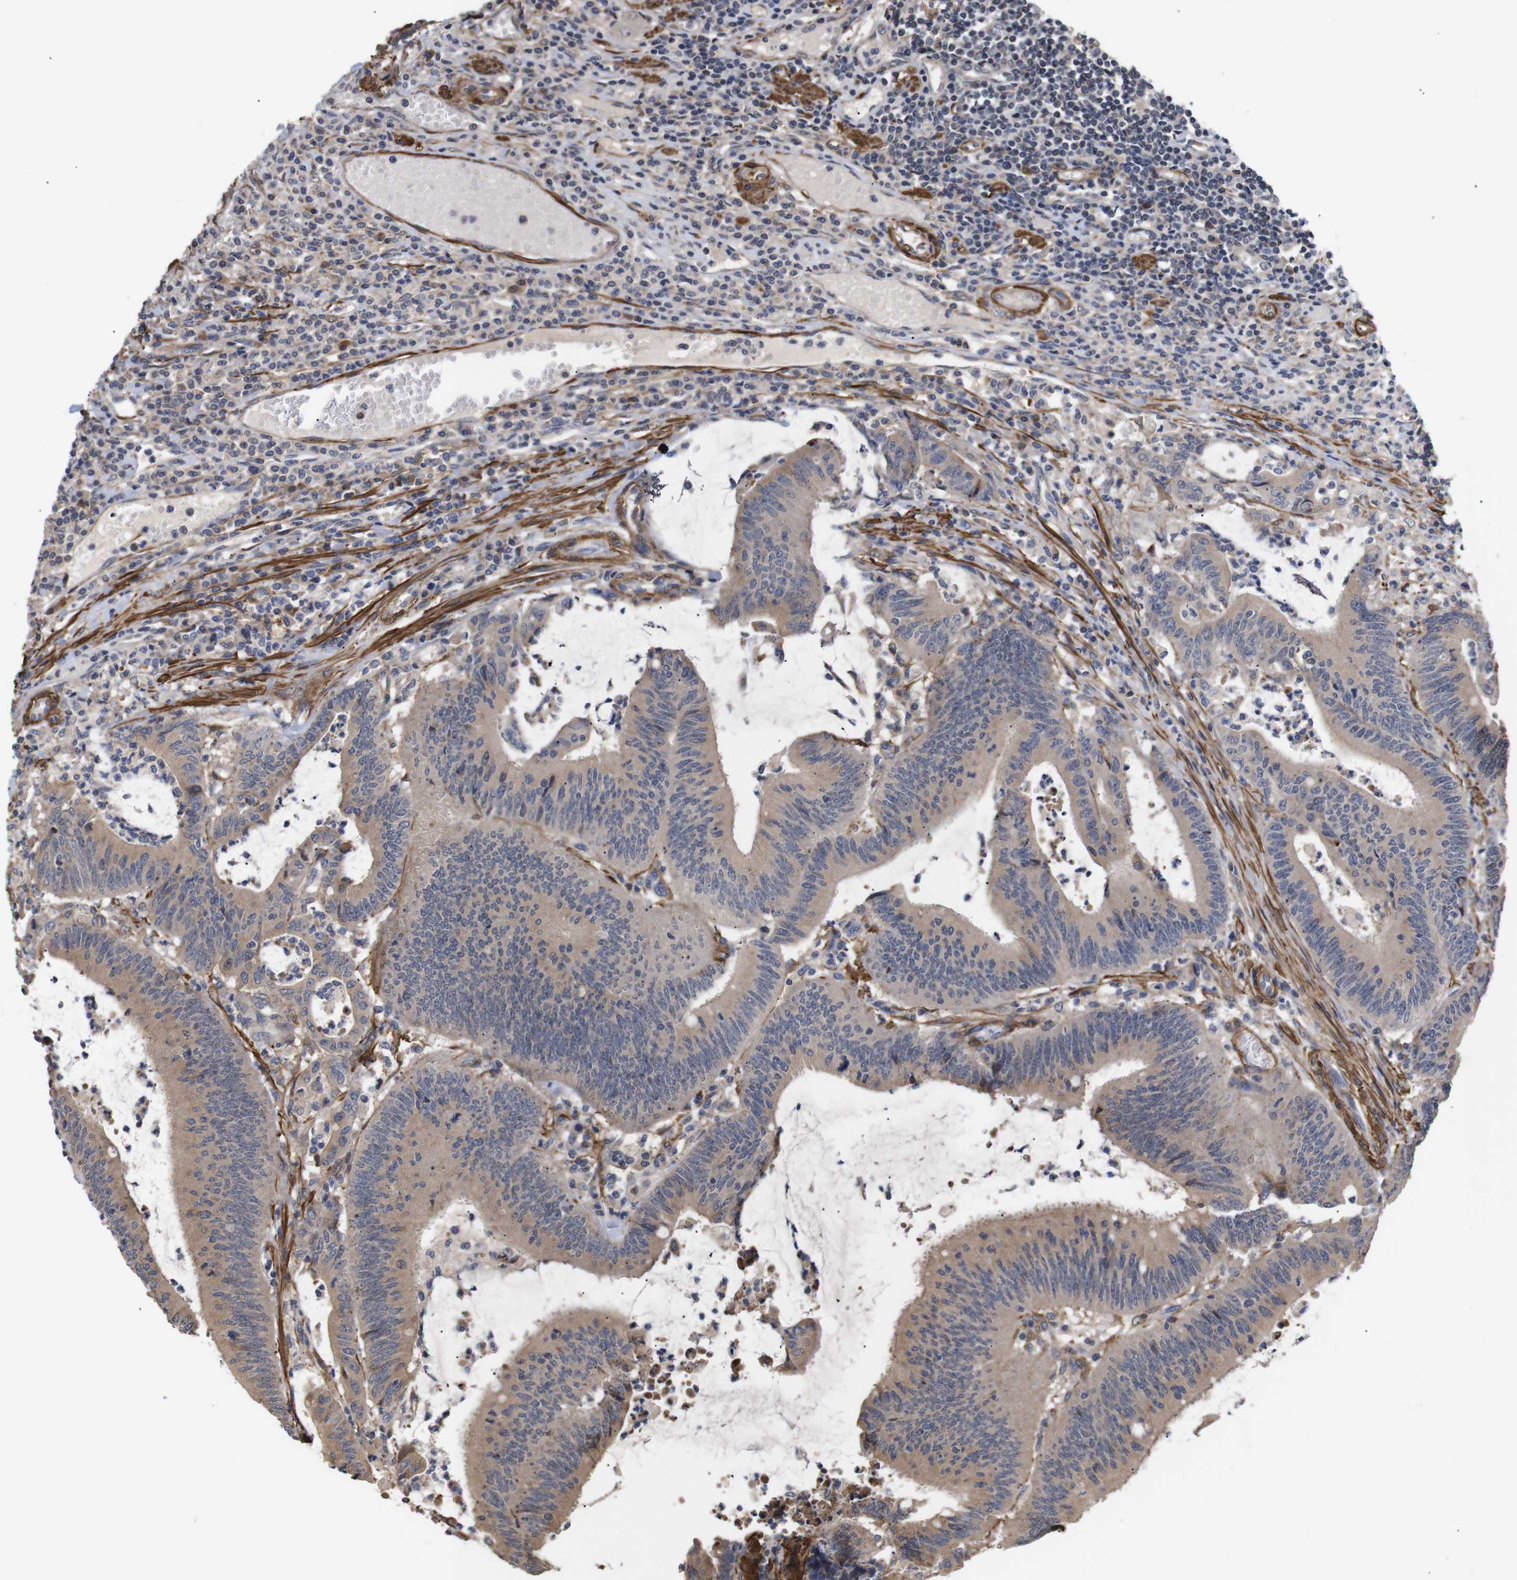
{"staining": {"intensity": "moderate", "quantity": "<25%", "location": "cytoplasmic/membranous"}, "tissue": "colorectal cancer", "cell_type": "Tumor cells", "image_type": "cancer", "snomed": [{"axis": "morphology", "description": "Adenocarcinoma, NOS"}, {"axis": "topography", "description": "Rectum"}], "caption": "Protein staining by IHC demonstrates moderate cytoplasmic/membranous positivity in approximately <25% of tumor cells in adenocarcinoma (colorectal).", "gene": "PDLIM5", "patient": {"sex": "female", "age": 66}}